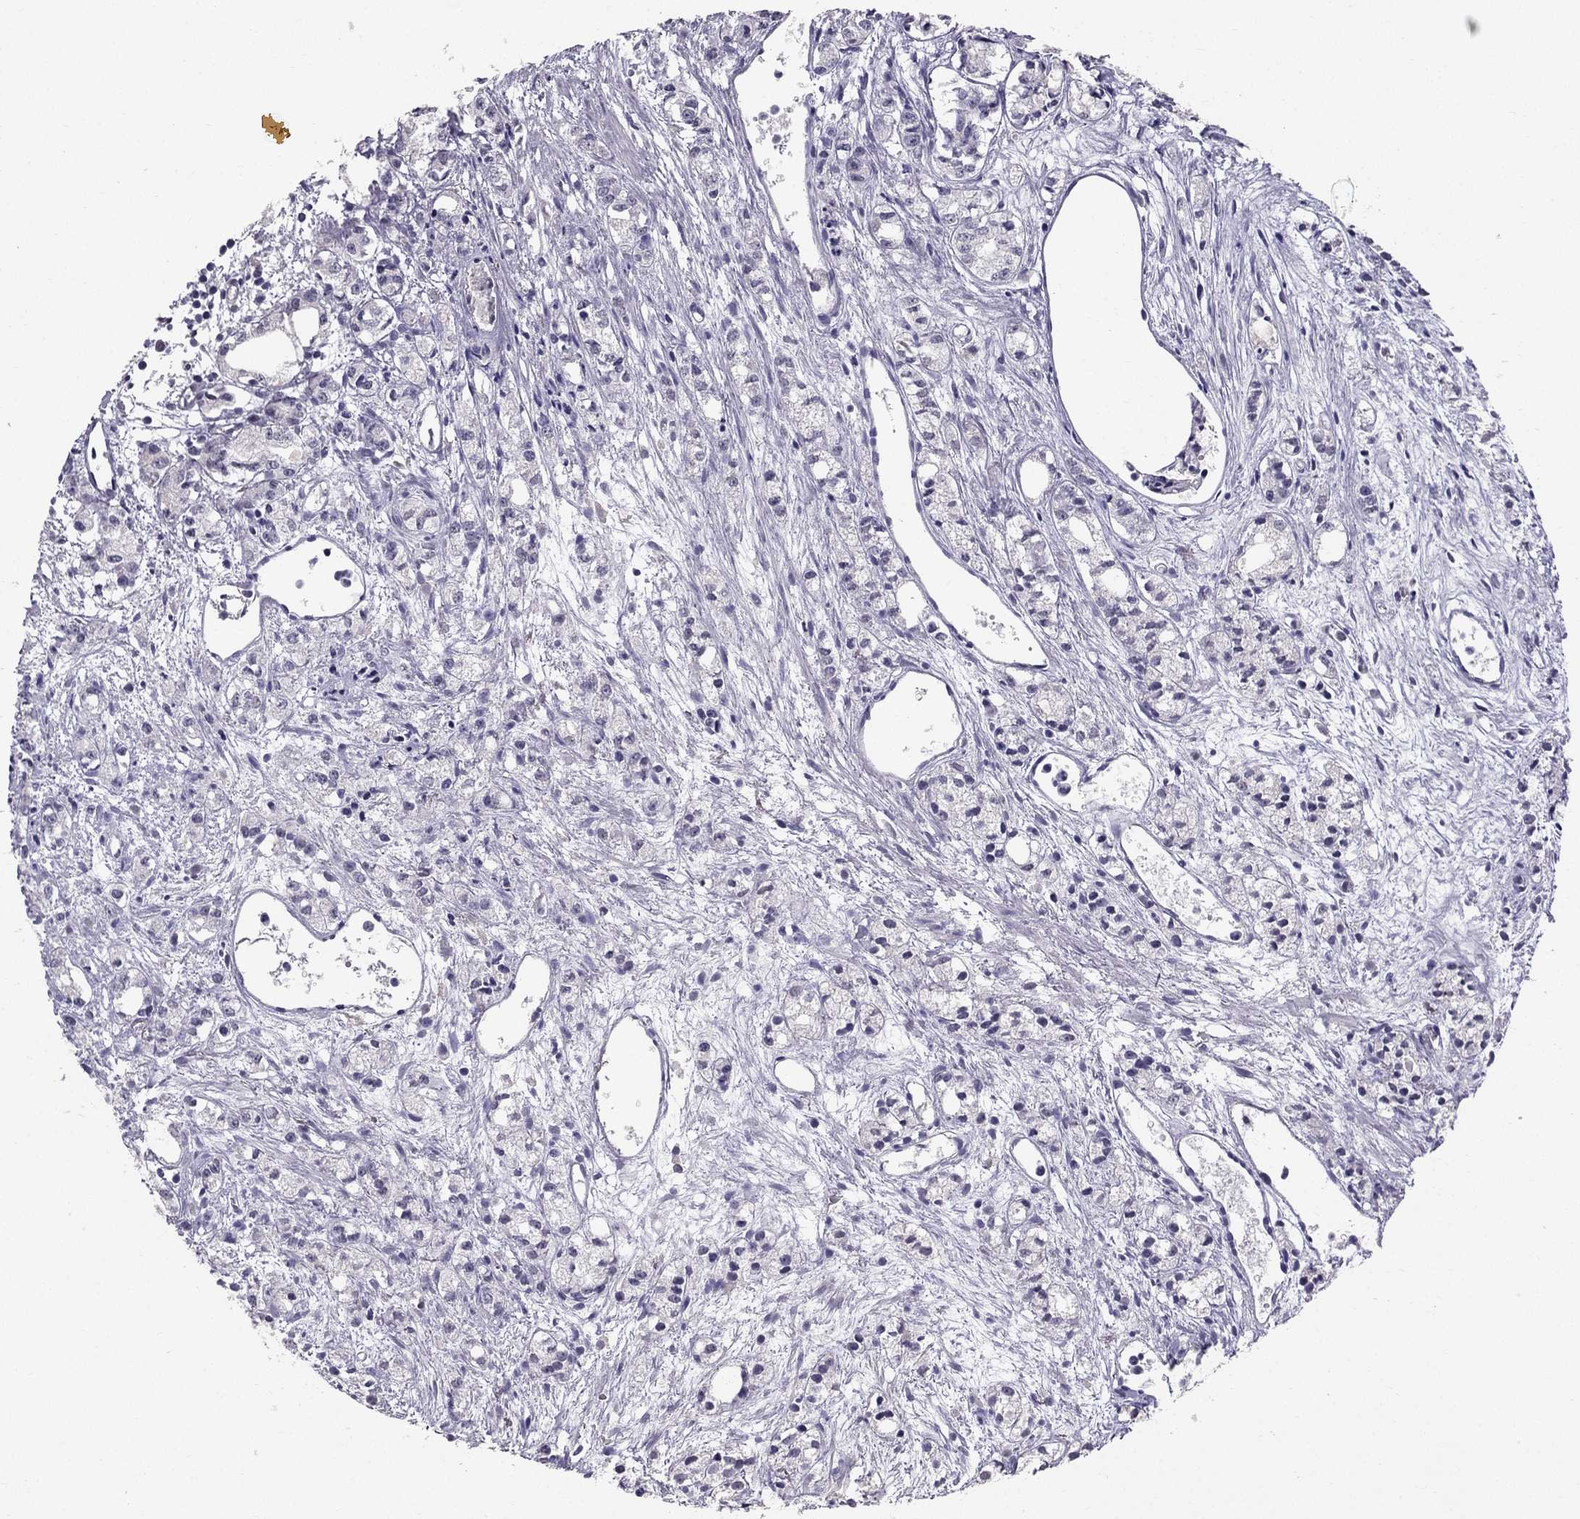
{"staining": {"intensity": "negative", "quantity": "none", "location": "none"}, "tissue": "prostate cancer", "cell_type": "Tumor cells", "image_type": "cancer", "snomed": [{"axis": "morphology", "description": "Adenocarcinoma, Medium grade"}, {"axis": "topography", "description": "Prostate"}], "caption": "High power microscopy photomicrograph of an immunohistochemistry (IHC) micrograph of medium-grade adenocarcinoma (prostate), revealing no significant staining in tumor cells. (DAB (3,3'-diaminobenzidine) immunohistochemistry (IHC), high magnification).", "gene": "SCG5", "patient": {"sex": "male", "age": 74}}